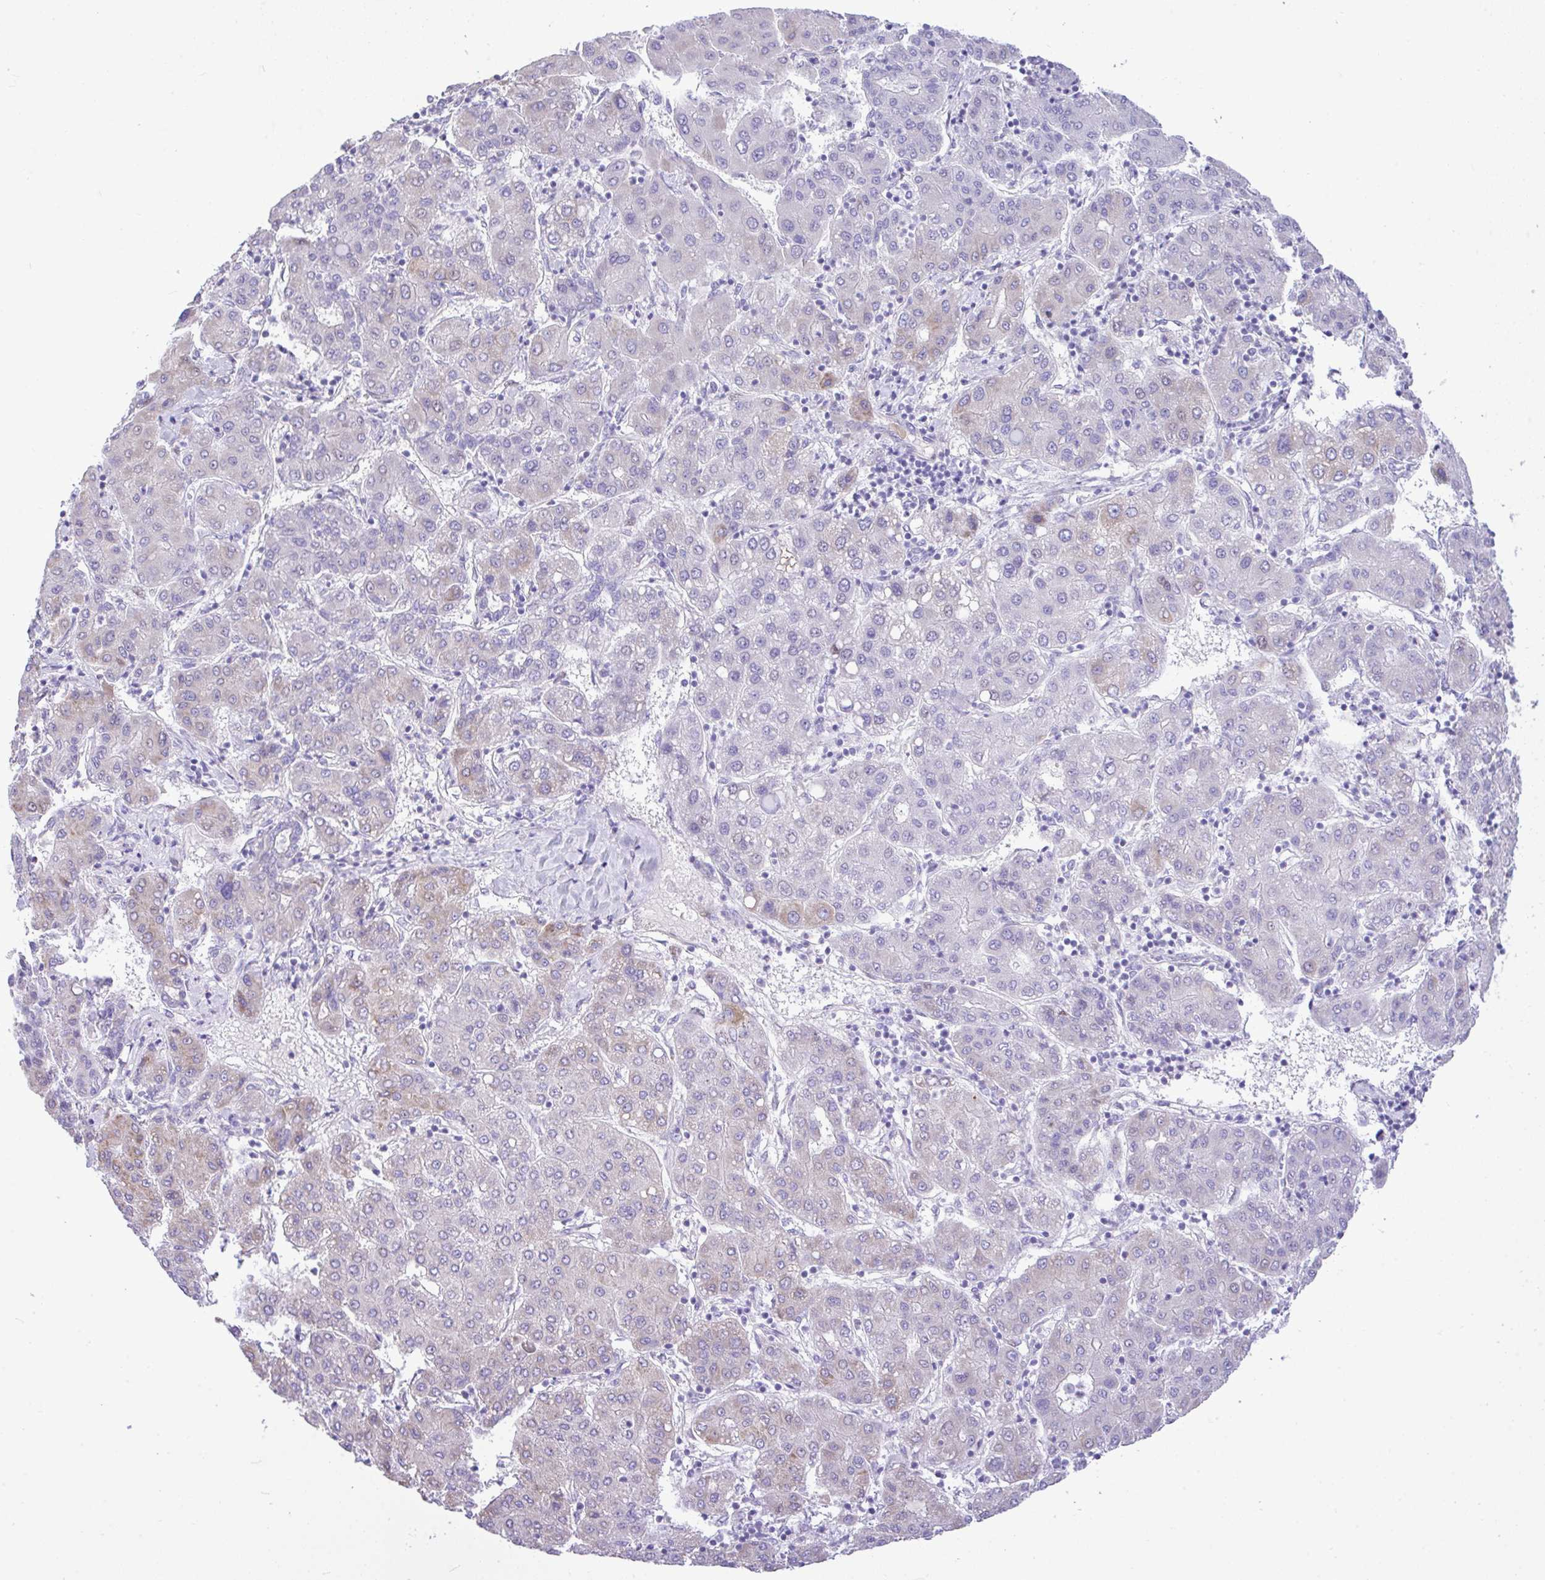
{"staining": {"intensity": "weak", "quantity": "<25%", "location": "cytoplasmic/membranous"}, "tissue": "liver cancer", "cell_type": "Tumor cells", "image_type": "cancer", "snomed": [{"axis": "morphology", "description": "Carcinoma, Hepatocellular, NOS"}, {"axis": "topography", "description": "Liver"}], "caption": "Liver hepatocellular carcinoma was stained to show a protein in brown. There is no significant staining in tumor cells. Brightfield microscopy of immunohistochemistry stained with DAB (brown) and hematoxylin (blue), captured at high magnification.", "gene": "EEF1A2", "patient": {"sex": "male", "age": 65}}